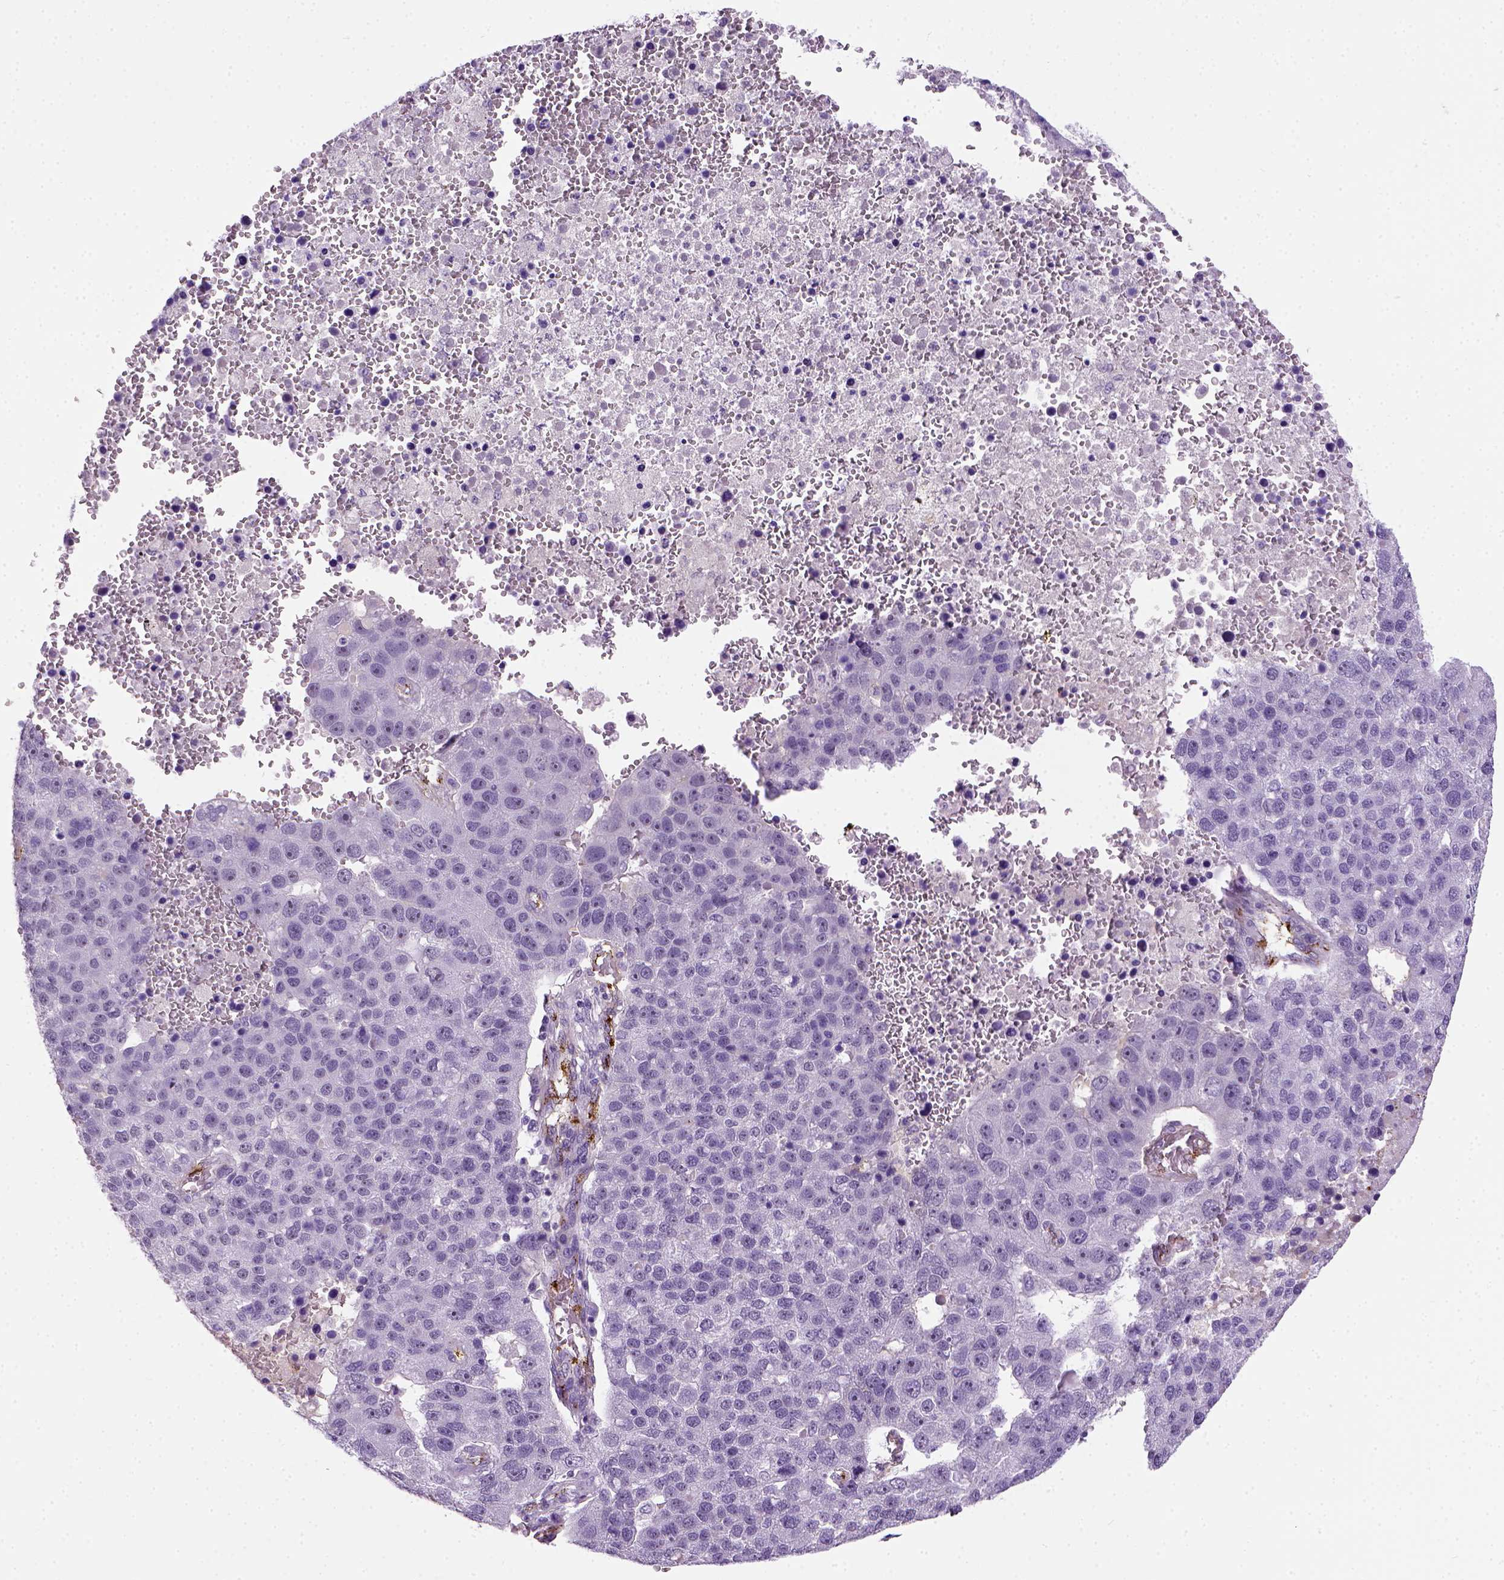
{"staining": {"intensity": "negative", "quantity": "none", "location": "none"}, "tissue": "pancreatic cancer", "cell_type": "Tumor cells", "image_type": "cancer", "snomed": [{"axis": "morphology", "description": "Adenocarcinoma, NOS"}, {"axis": "topography", "description": "Pancreas"}], "caption": "Tumor cells show no significant expression in pancreatic adenocarcinoma.", "gene": "VWF", "patient": {"sex": "female", "age": 61}}